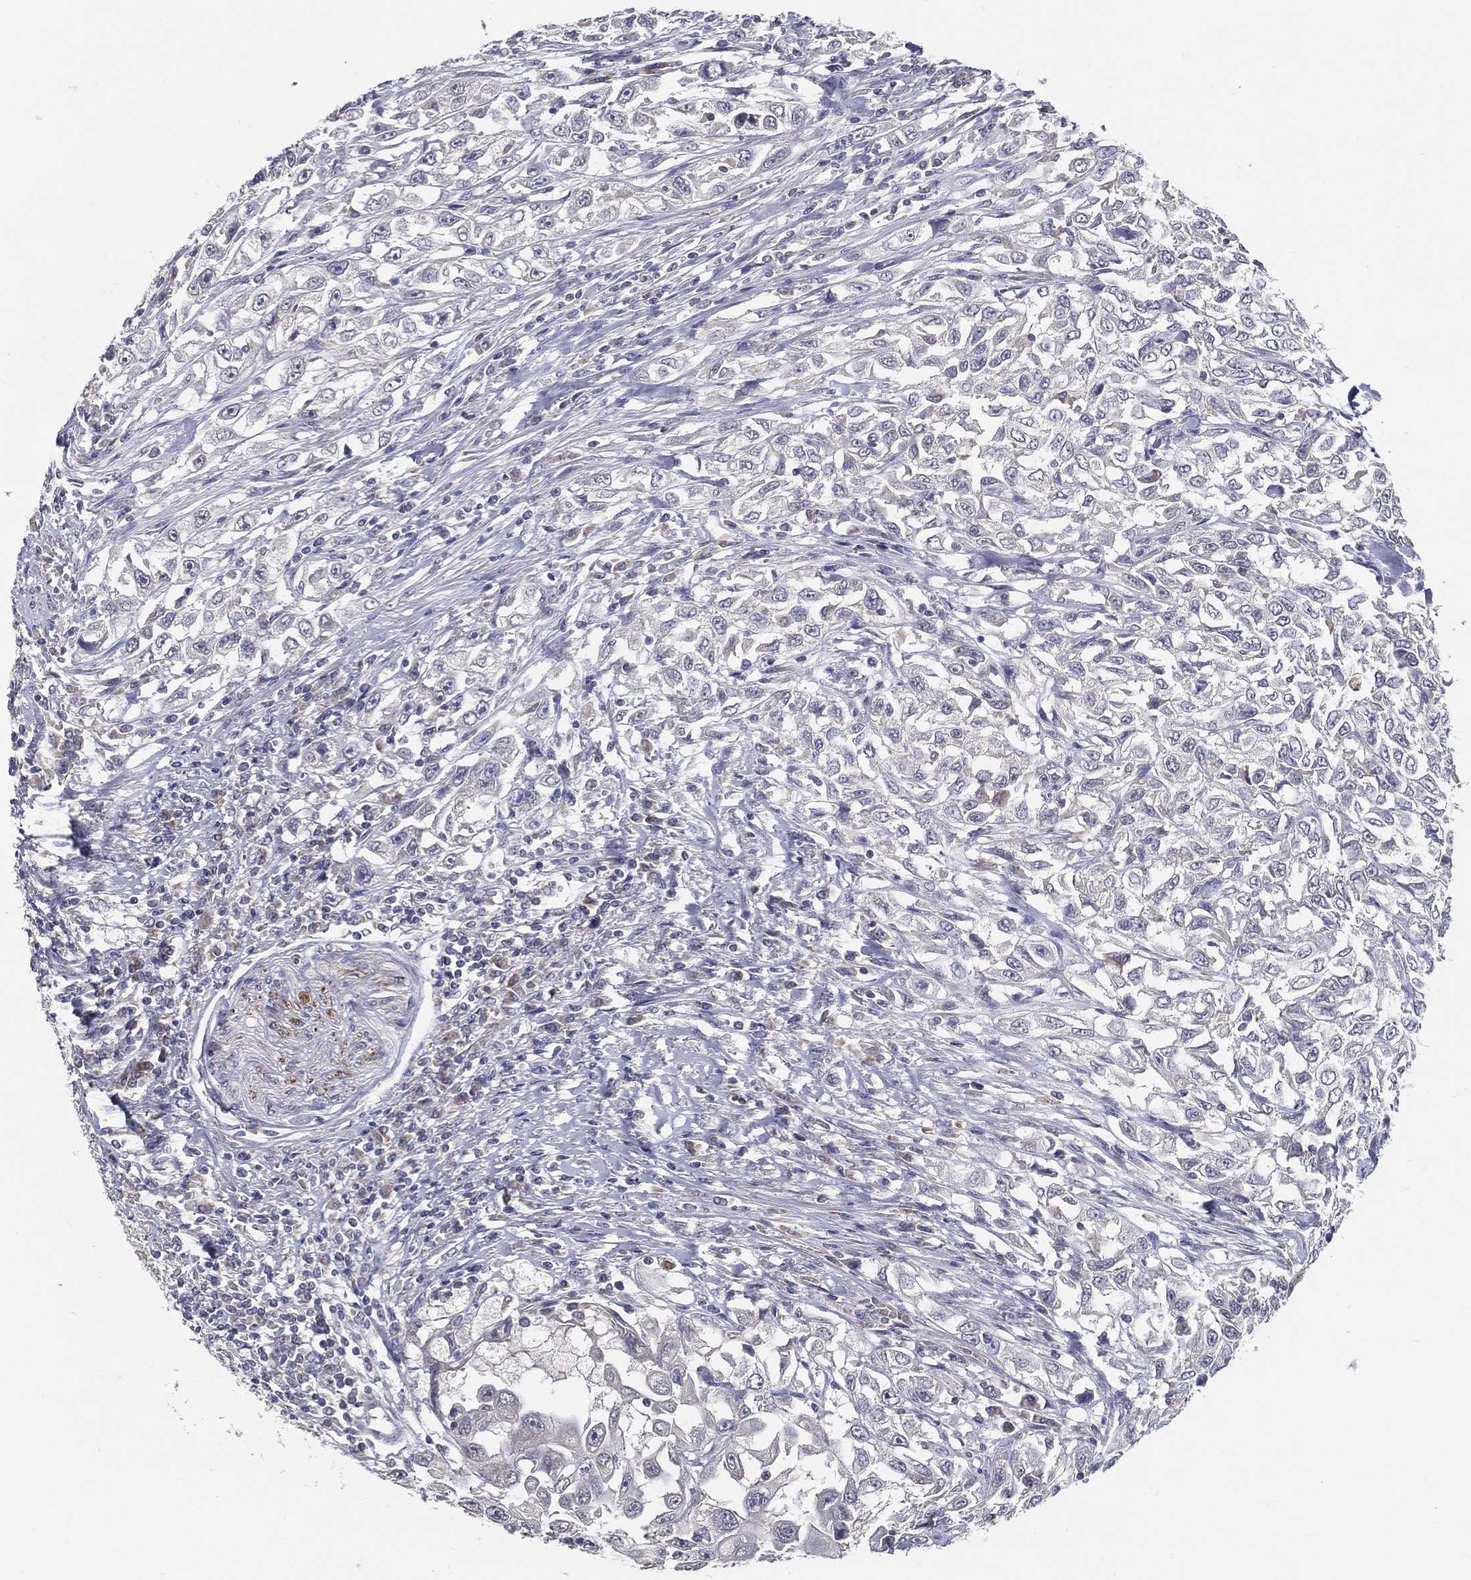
{"staining": {"intensity": "negative", "quantity": "none", "location": "none"}, "tissue": "urothelial cancer", "cell_type": "Tumor cells", "image_type": "cancer", "snomed": [{"axis": "morphology", "description": "Urothelial carcinoma, High grade"}, {"axis": "topography", "description": "Urinary bladder"}], "caption": "A histopathology image of urothelial cancer stained for a protein displays no brown staining in tumor cells.", "gene": "PCSK1", "patient": {"sex": "female", "age": 56}}